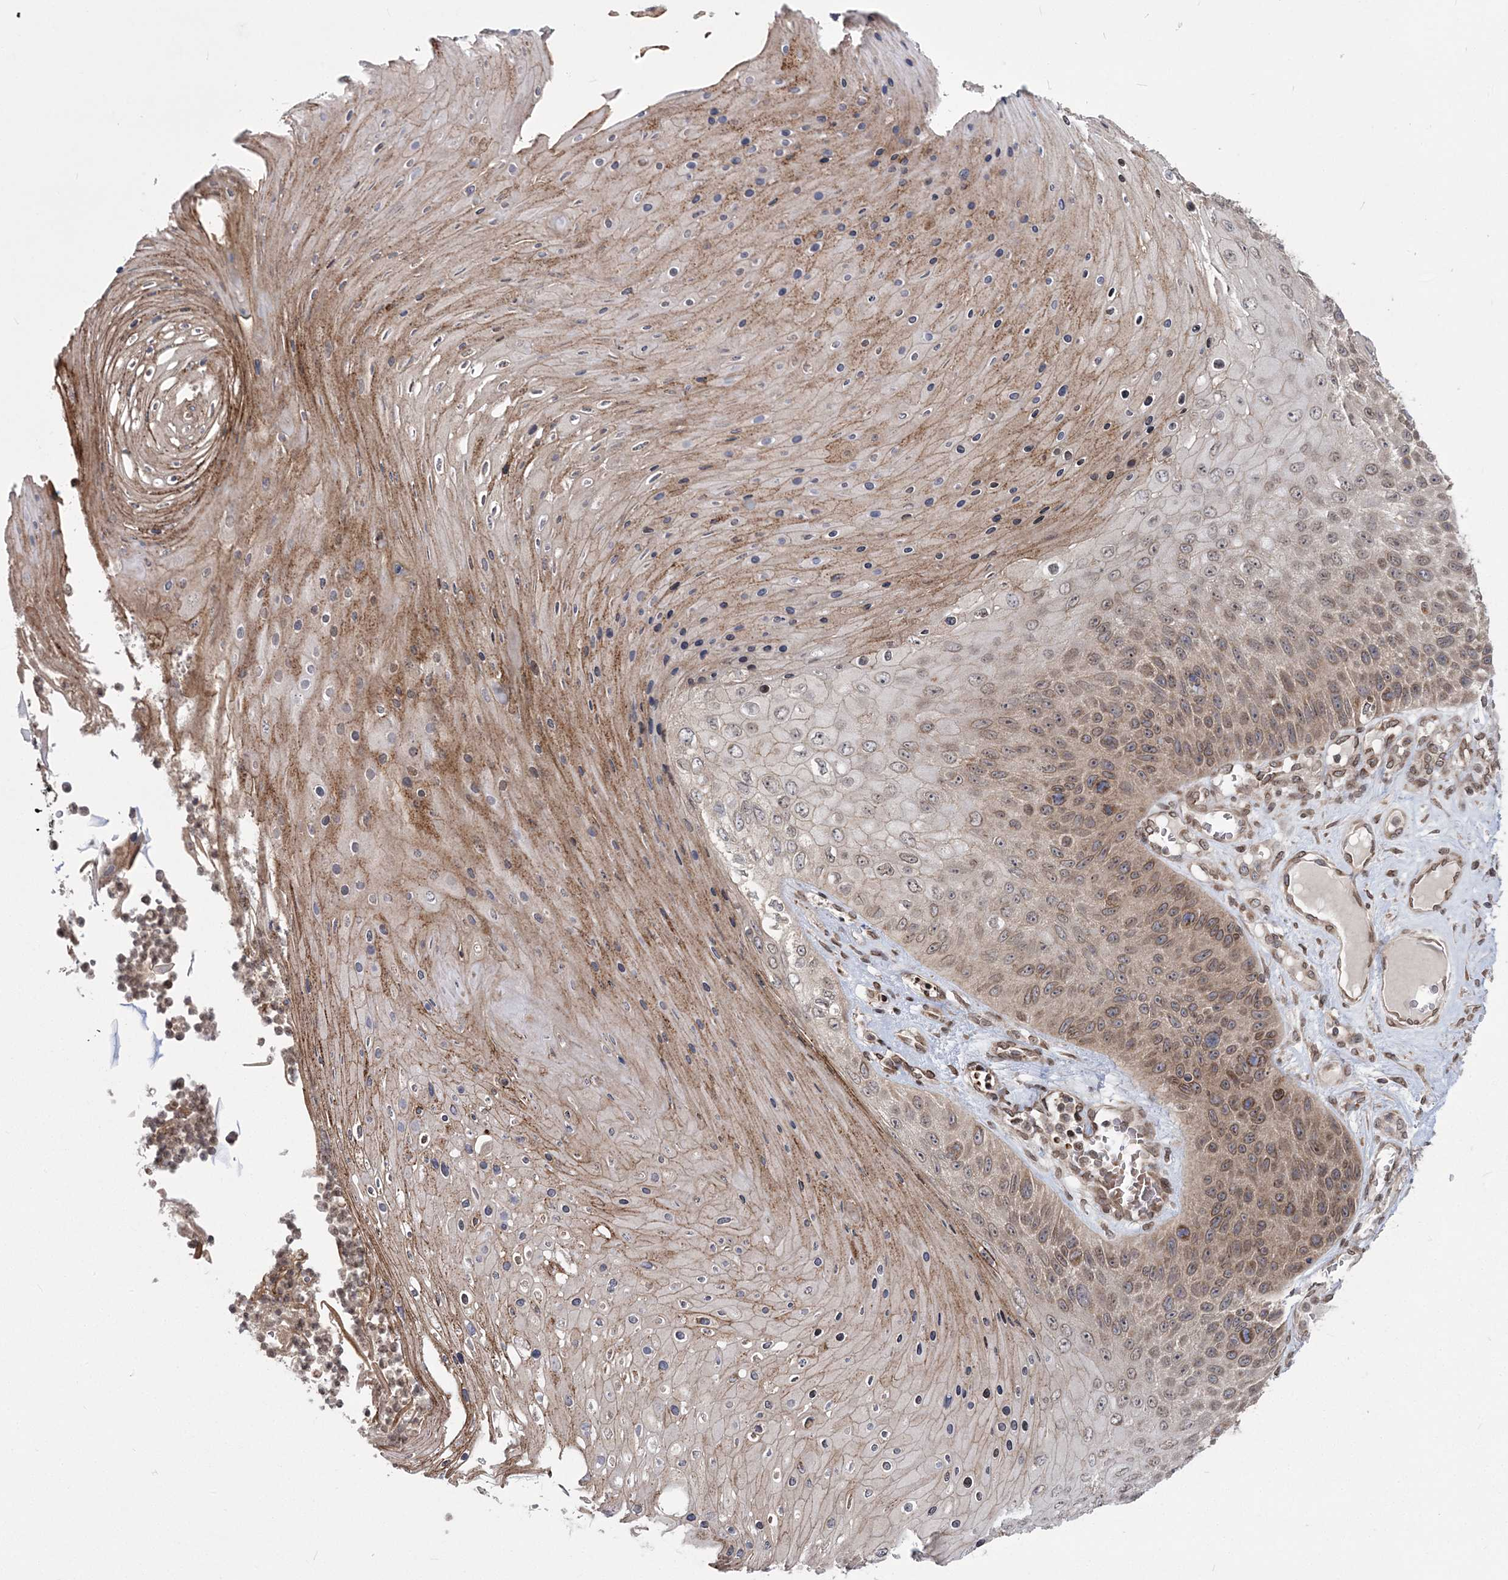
{"staining": {"intensity": "weak", "quantity": "<25%", "location": "cytoplasmic/membranous,nuclear"}, "tissue": "skin cancer", "cell_type": "Tumor cells", "image_type": "cancer", "snomed": [{"axis": "morphology", "description": "Squamous cell carcinoma, NOS"}, {"axis": "topography", "description": "Skin"}], "caption": "DAB immunohistochemical staining of squamous cell carcinoma (skin) demonstrates no significant staining in tumor cells.", "gene": "DNAJC27", "patient": {"sex": "female", "age": 88}}